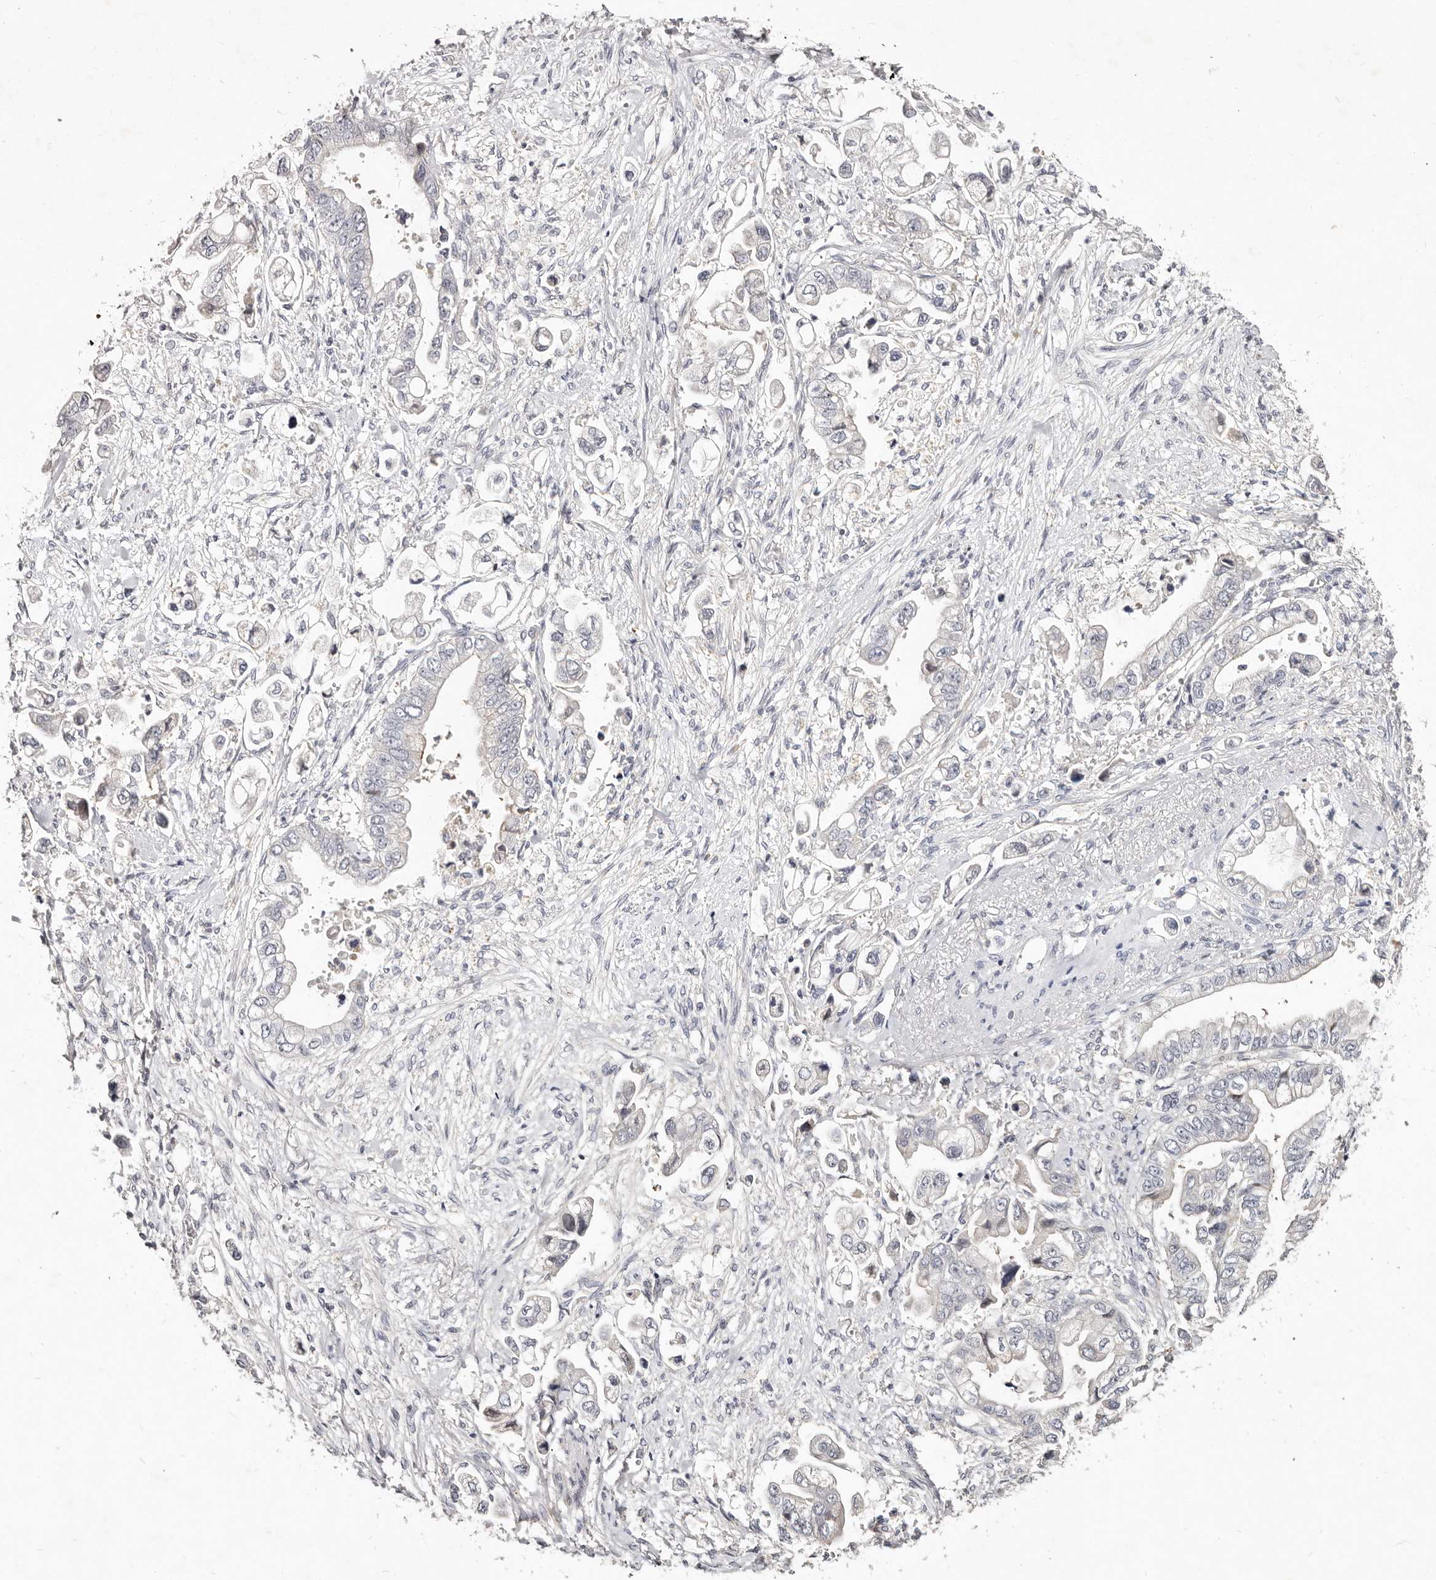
{"staining": {"intensity": "negative", "quantity": "none", "location": "none"}, "tissue": "stomach cancer", "cell_type": "Tumor cells", "image_type": "cancer", "snomed": [{"axis": "morphology", "description": "Adenocarcinoma, NOS"}, {"axis": "topography", "description": "Stomach"}], "caption": "Stomach adenocarcinoma was stained to show a protein in brown. There is no significant staining in tumor cells.", "gene": "MRPS33", "patient": {"sex": "male", "age": 62}}